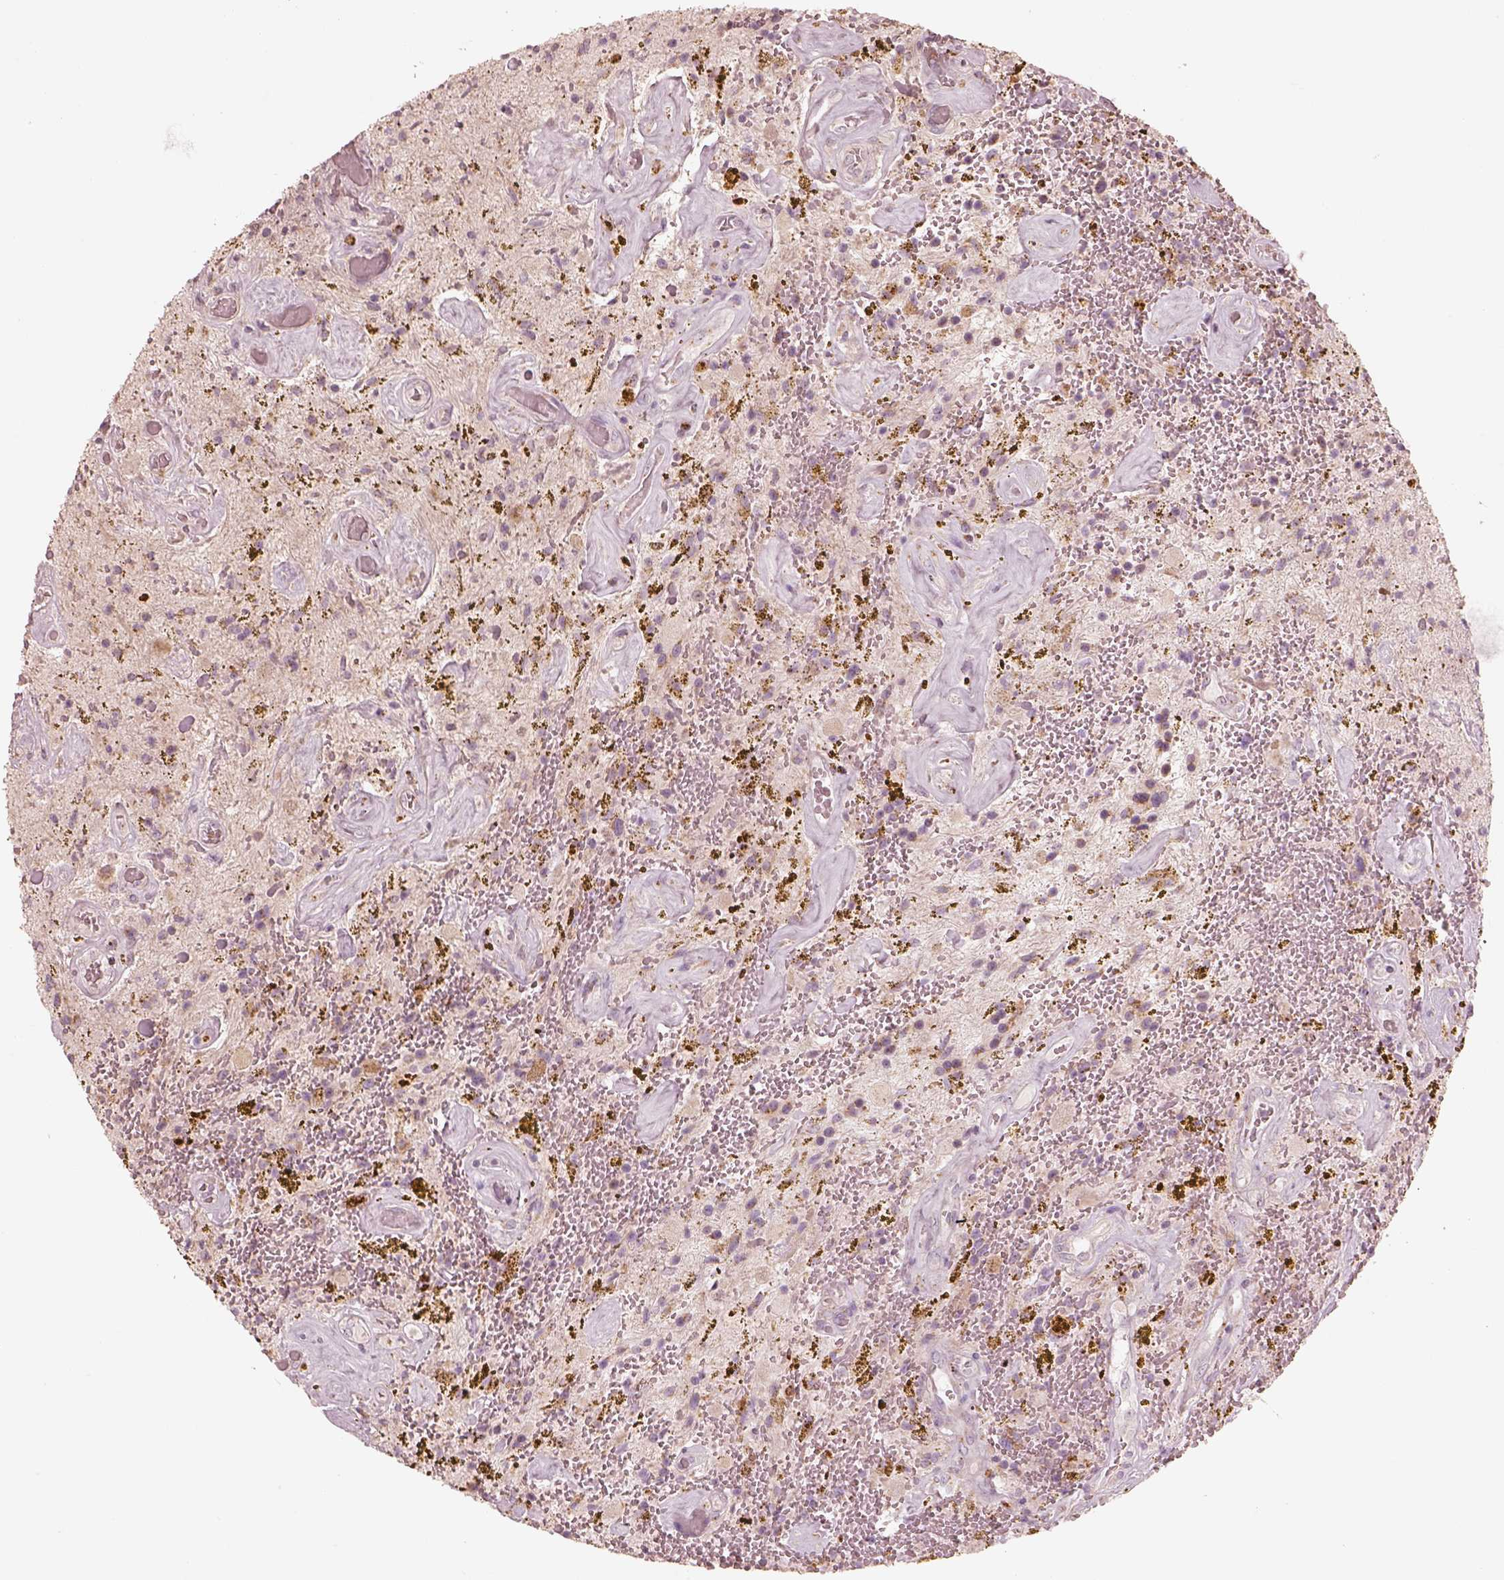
{"staining": {"intensity": "negative", "quantity": "none", "location": "none"}, "tissue": "glioma", "cell_type": "Tumor cells", "image_type": "cancer", "snomed": [{"axis": "morphology", "description": "Glioma, malignant, Low grade"}, {"axis": "topography", "description": "Cerebellum"}], "caption": "Immunohistochemical staining of low-grade glioma (malignant) displays no significant staining in tumor cells. Nuclei are stained in blue.", "gene": "ABCA7", "patient": {"sex": "female", "age": 14}}